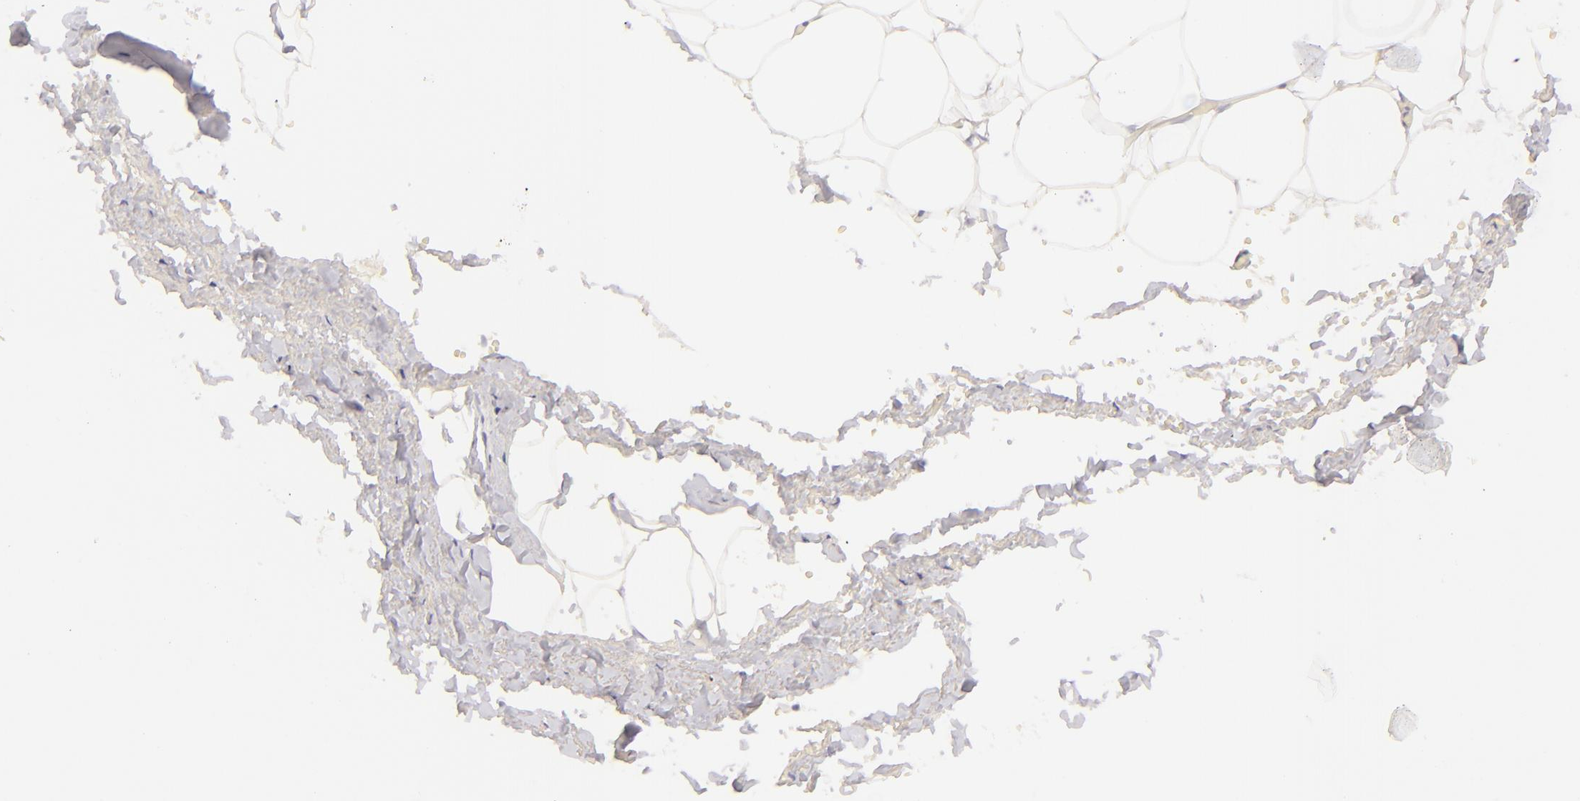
{"staining": {"intensity": "negative", "quantity": "none", "location": "none"}, "tissue": "adipose tissue", "cell_type": "Adipocytes", "image_type": "normal", "snomed": [{"axis": "morphology", "description": "Normal tissue, NOS"}, {"axis": "topography", "description": "Soft tissue"}, {"axis": "topography", "description": "Peripheral nerve tissue"}], "caption": "The IHC histopathology image has no significant positivity in adipocytes of adipose tissue.", "gene": "CDX2", "patient": {"sex": "female", "age": 68}}